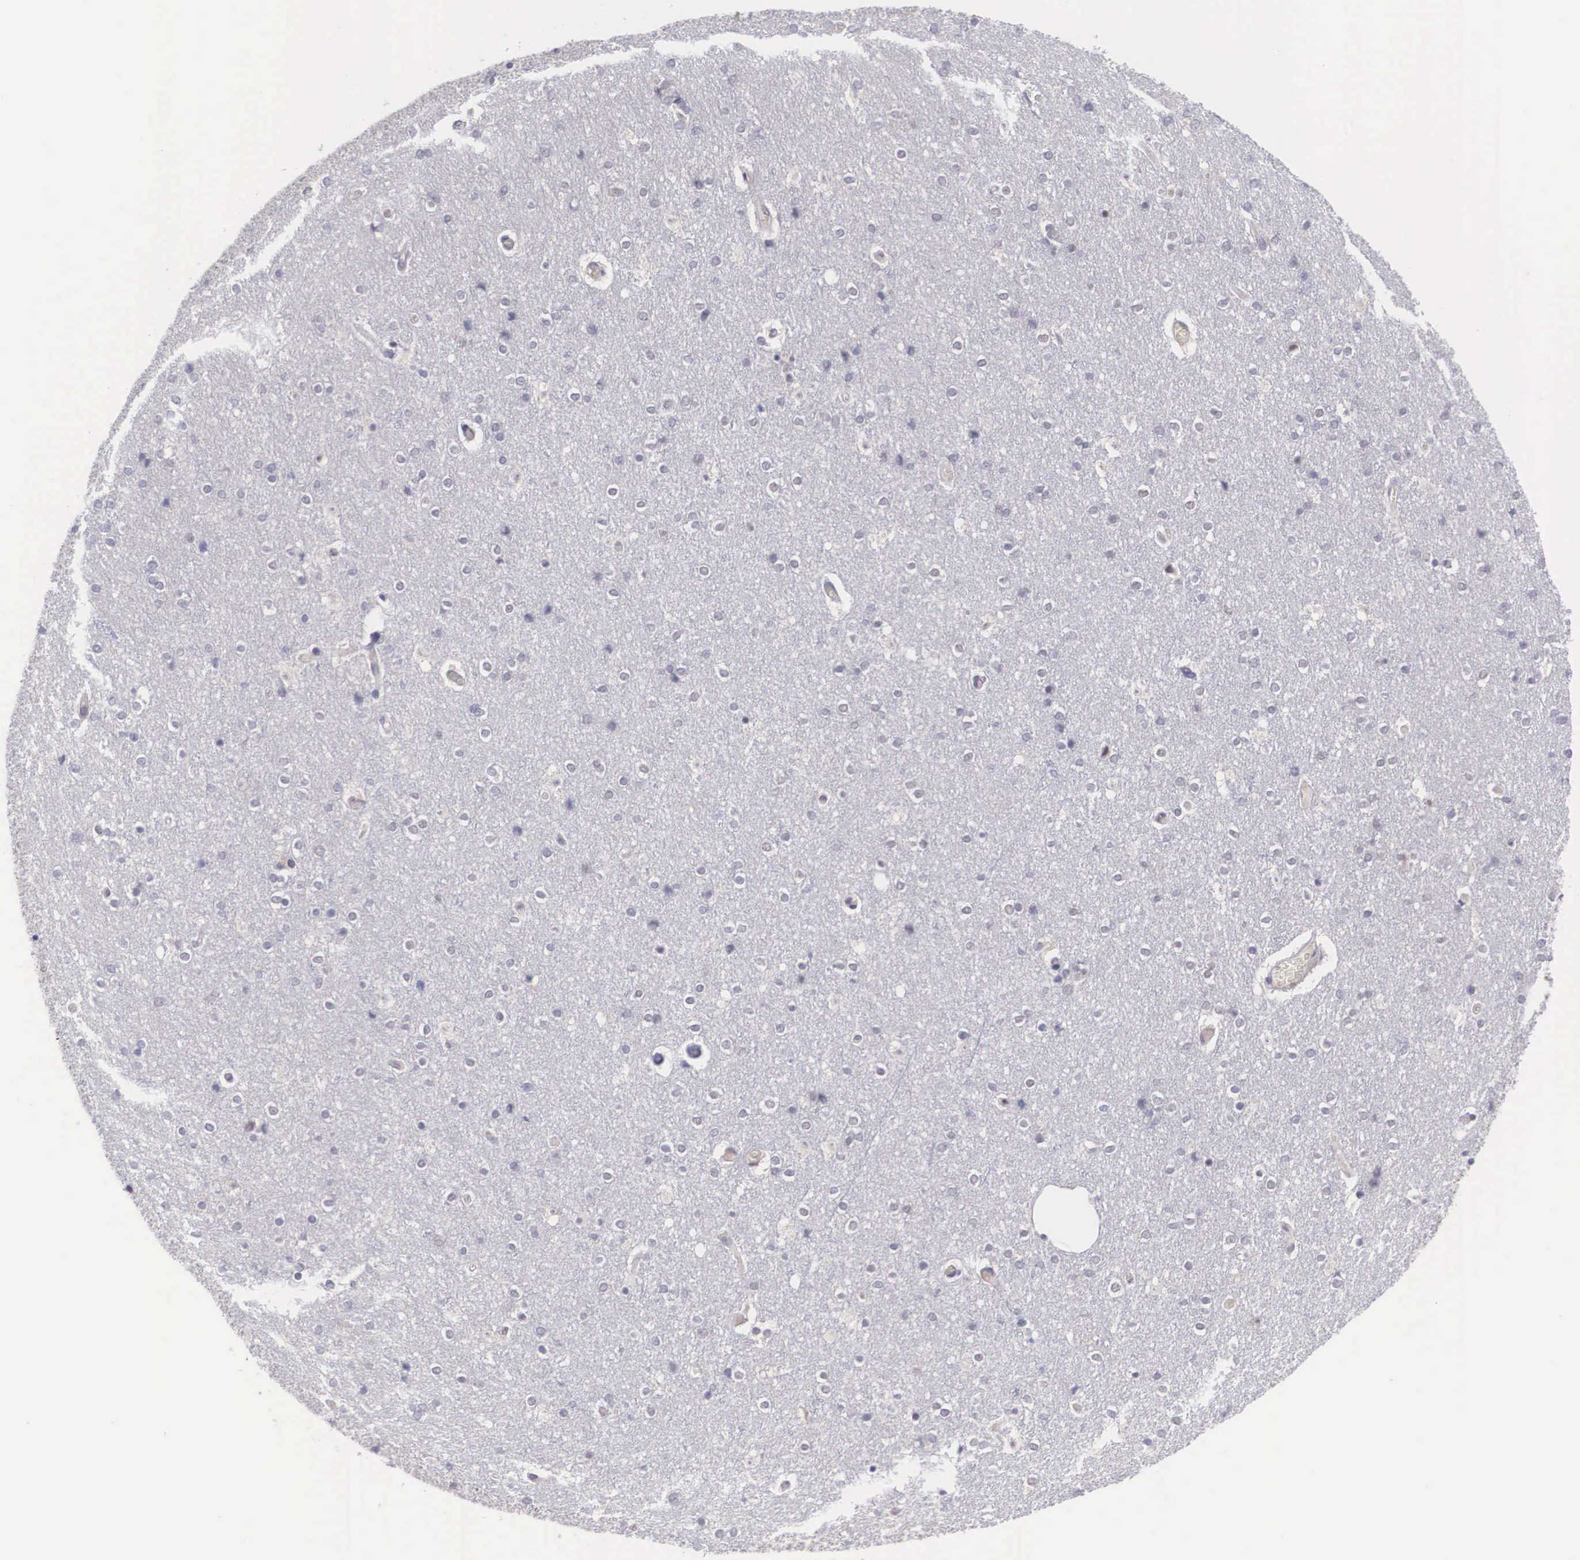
{"staining": {"intensity": "negative", "quantity": "none", "location": "none"}, "tissue": "cerebral cortex", "cell_type": "Endothelial cells", "image_type": "normal", "snomed": [{"axis": "morphology", "description": "Normal tissue, NOS"}, {"axis": "topography", "description": "Cerebral cortex"}], "caption": "A high-resolution micrograph shows IHC staining of unremarkable cerebral cortex, which demonstrates no significant staining in endothelial cells. (Stains: DAB (3,3'-diaminobenzidine) immunohistochemistry with hematoxylin counter stain, Microscopy: brightfield microscopy at high magnification).", "gene": "NINL", "patient": {"sex": "female", "age": 54}}